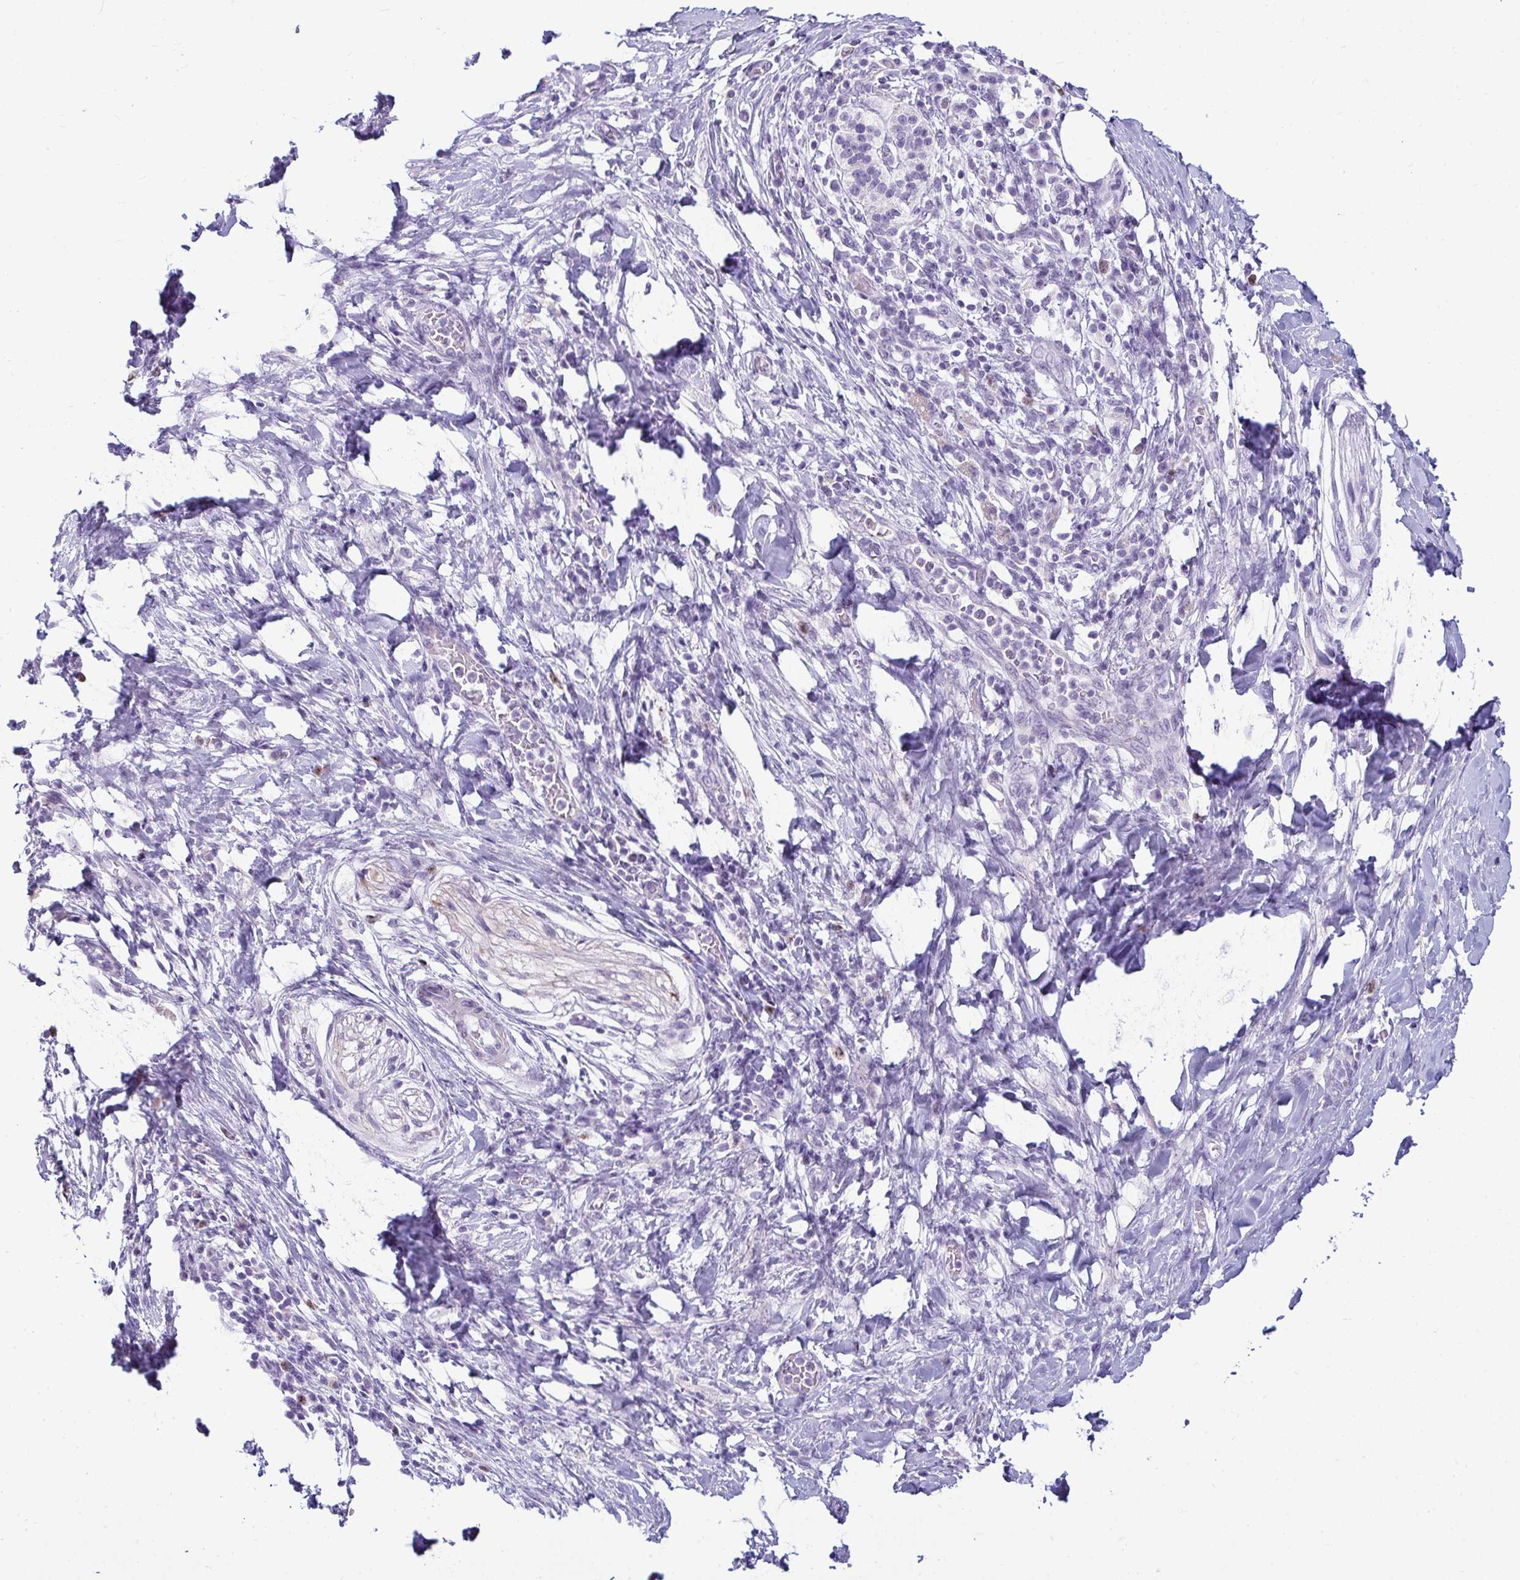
{"staining": {"intensity": "moderate", "quantity": "<25%", "location": "nuclear"}, "tissue": "pancreatic cancer", "cell_type": "Tumor cells", "image_type": "cancer", "snomed": [{"axis": "morphology", "description": "Adenocarcinoma, NOS"}, {"axis": "topography", "description": "Pancreas"}], "caption": "Immunohistochemical staining of human adenocarcinoma (pancreatic) demonstrates moderate nuclear protein staining in about <25% of tumor cells.", "gene": "SUZ12", "patient": {"sex": "female", "age": 72}}